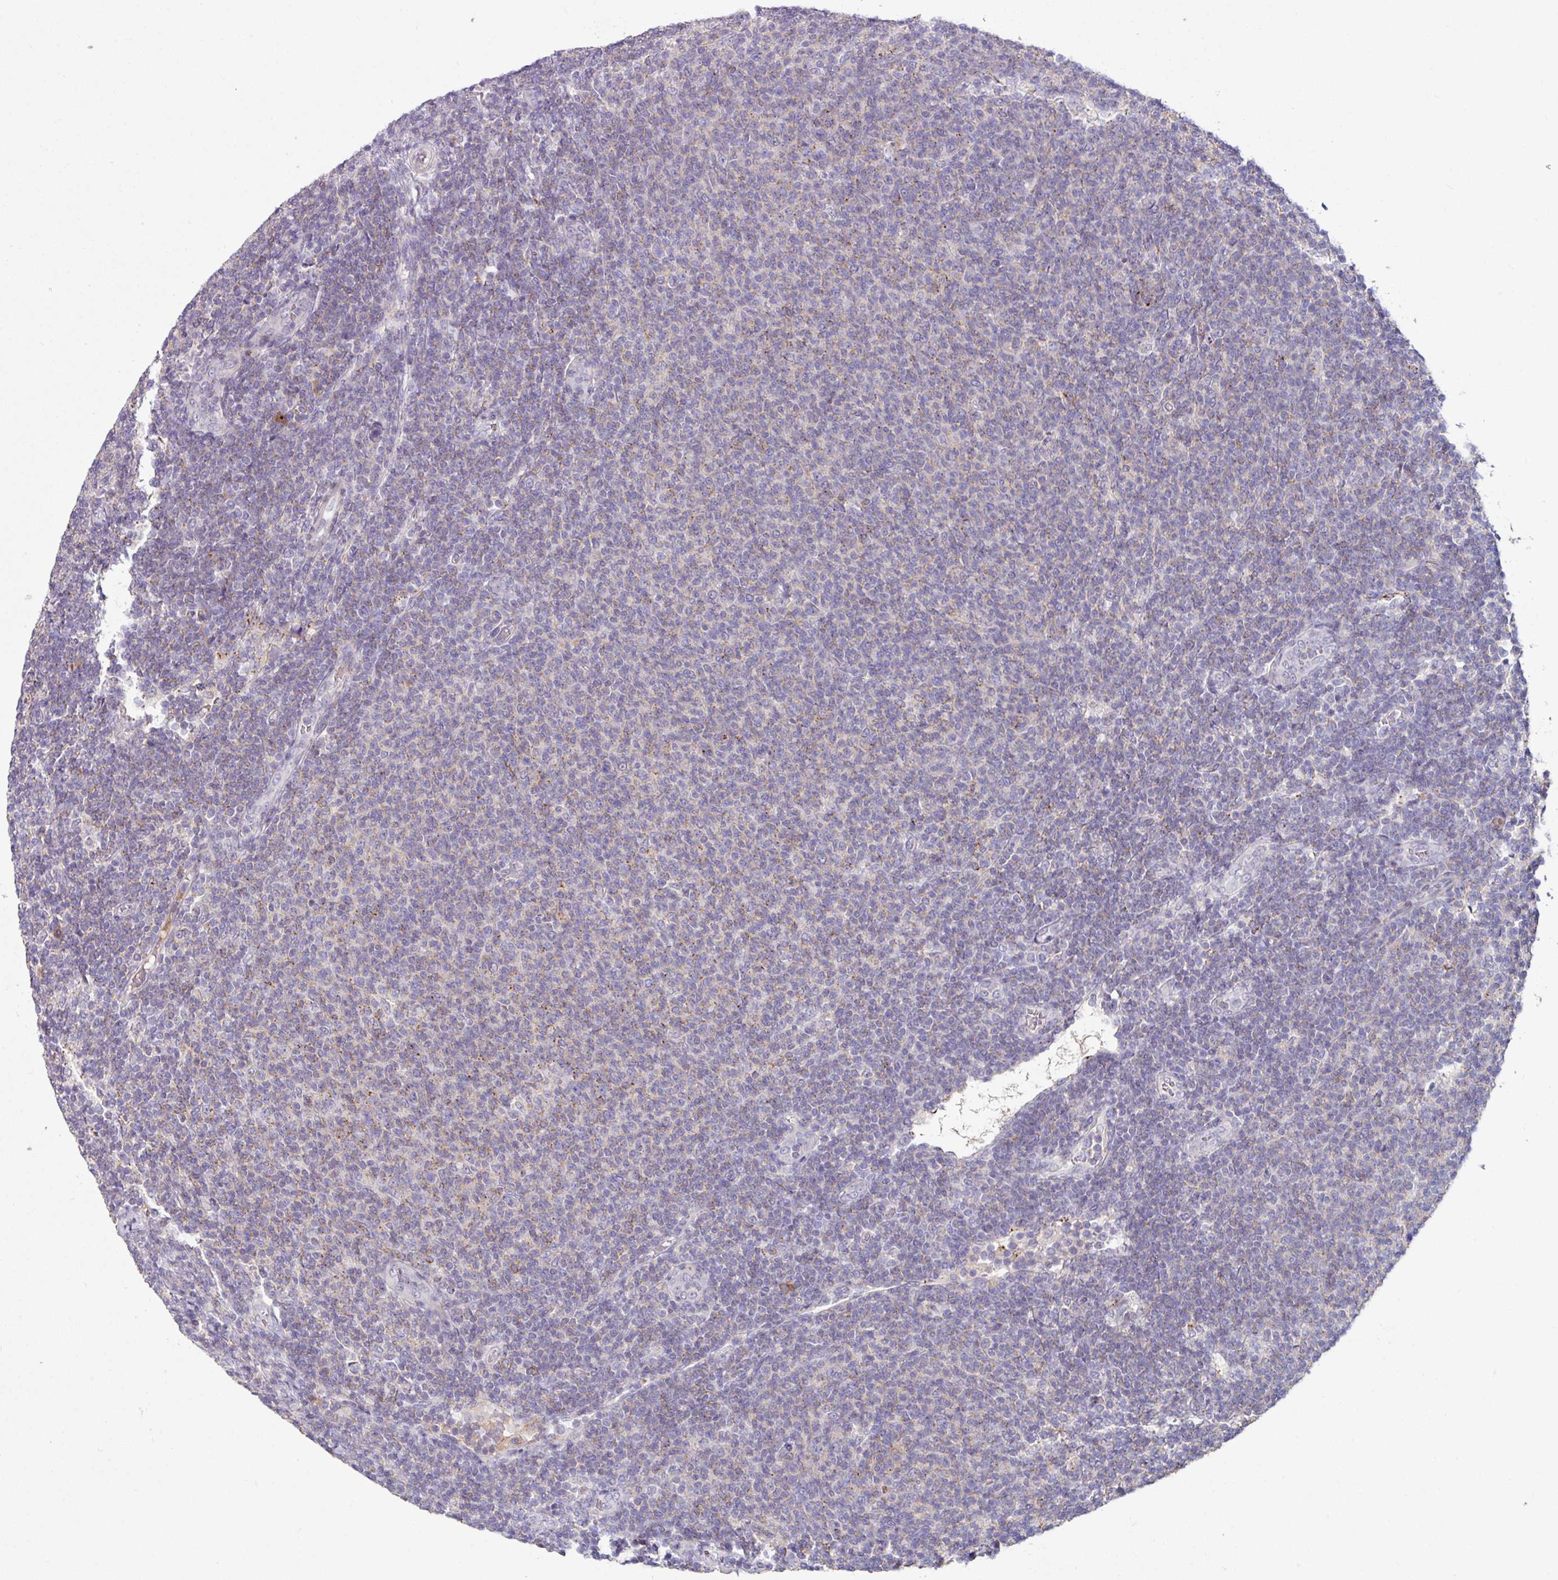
{"staining": {"intensity": "weak", "quantity": "<25%", "location": "cytoplasmic/membranous"}, "tissue": "lymphoma", "cell_type": "Tumor cells", "image_type": "cancer", "snomed": [{"axis": "morphology", "description": "Malignant lymphoma, non-Hodgkin's type, Low grade"}, {"axis": "topography", "description": "Lymph node"}], "caption": "A micrograph of human low-grade malignant lymphoma, non-Hodgkin's type is negative for staining in tumor cells.", "gene": "SLAMF6", "patient": {"sex": "male", "age": 66}}